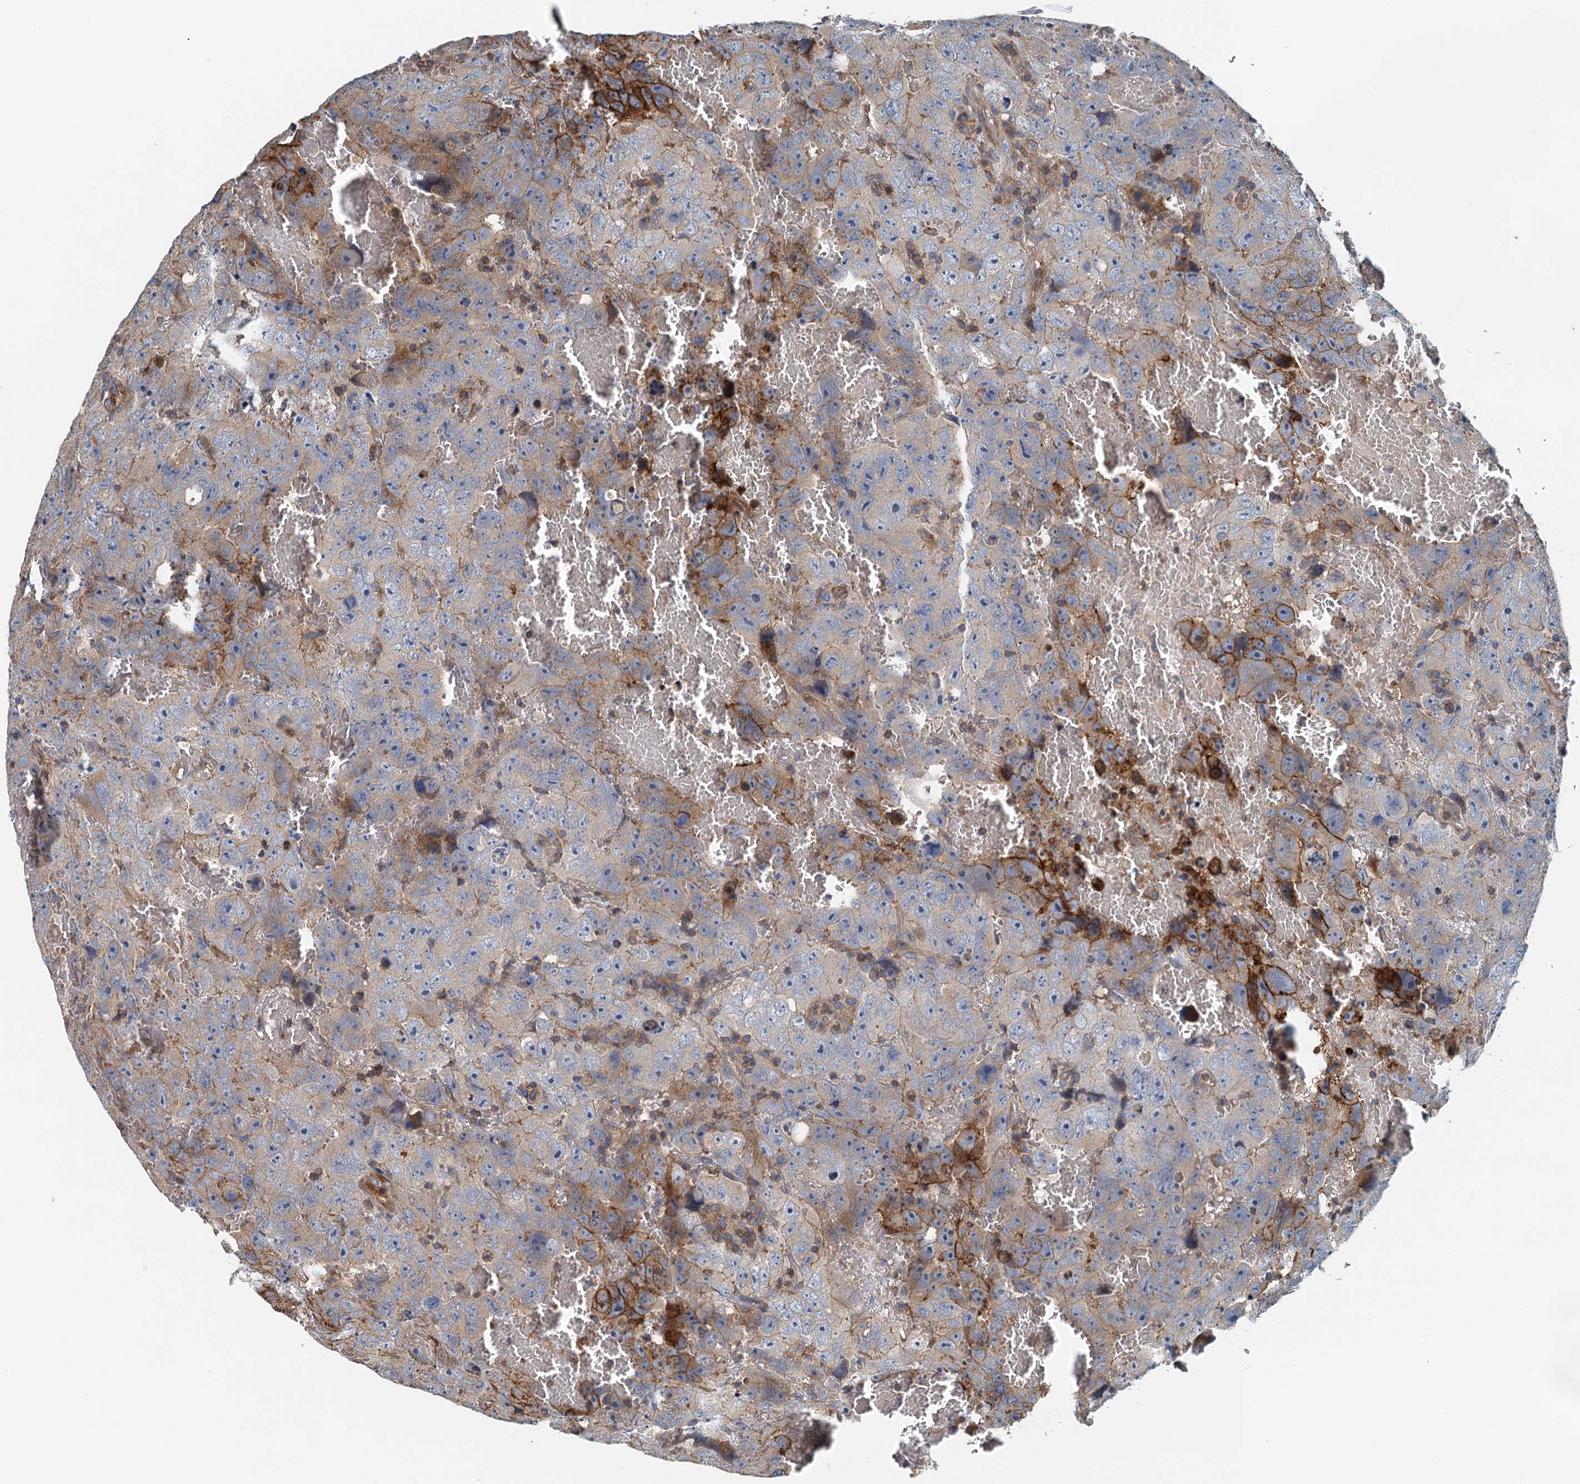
{"staining": {"intensity": "strong", "quantity": "<25%", "location": "cytoplasmic/membranous"}, "tissue": "testis cancer", "cell_type": "Tumor cells", "image_type": "cancer", "snomed": [{"axis": "morphology", "description": "Carcinoma, Embryonal, NOS"}, {"axis": "topography", "description": "Testis"}], "caption": "Immunohistochemistry (IHC) (DAB) staining of testis embryonal carcinoma demonstrates strong cytoplasmic/membranous protein positivity in about <25% of tumor cells.", "gene": "PPP1R14D", "patient": {"sex": "male", "age": 45}}